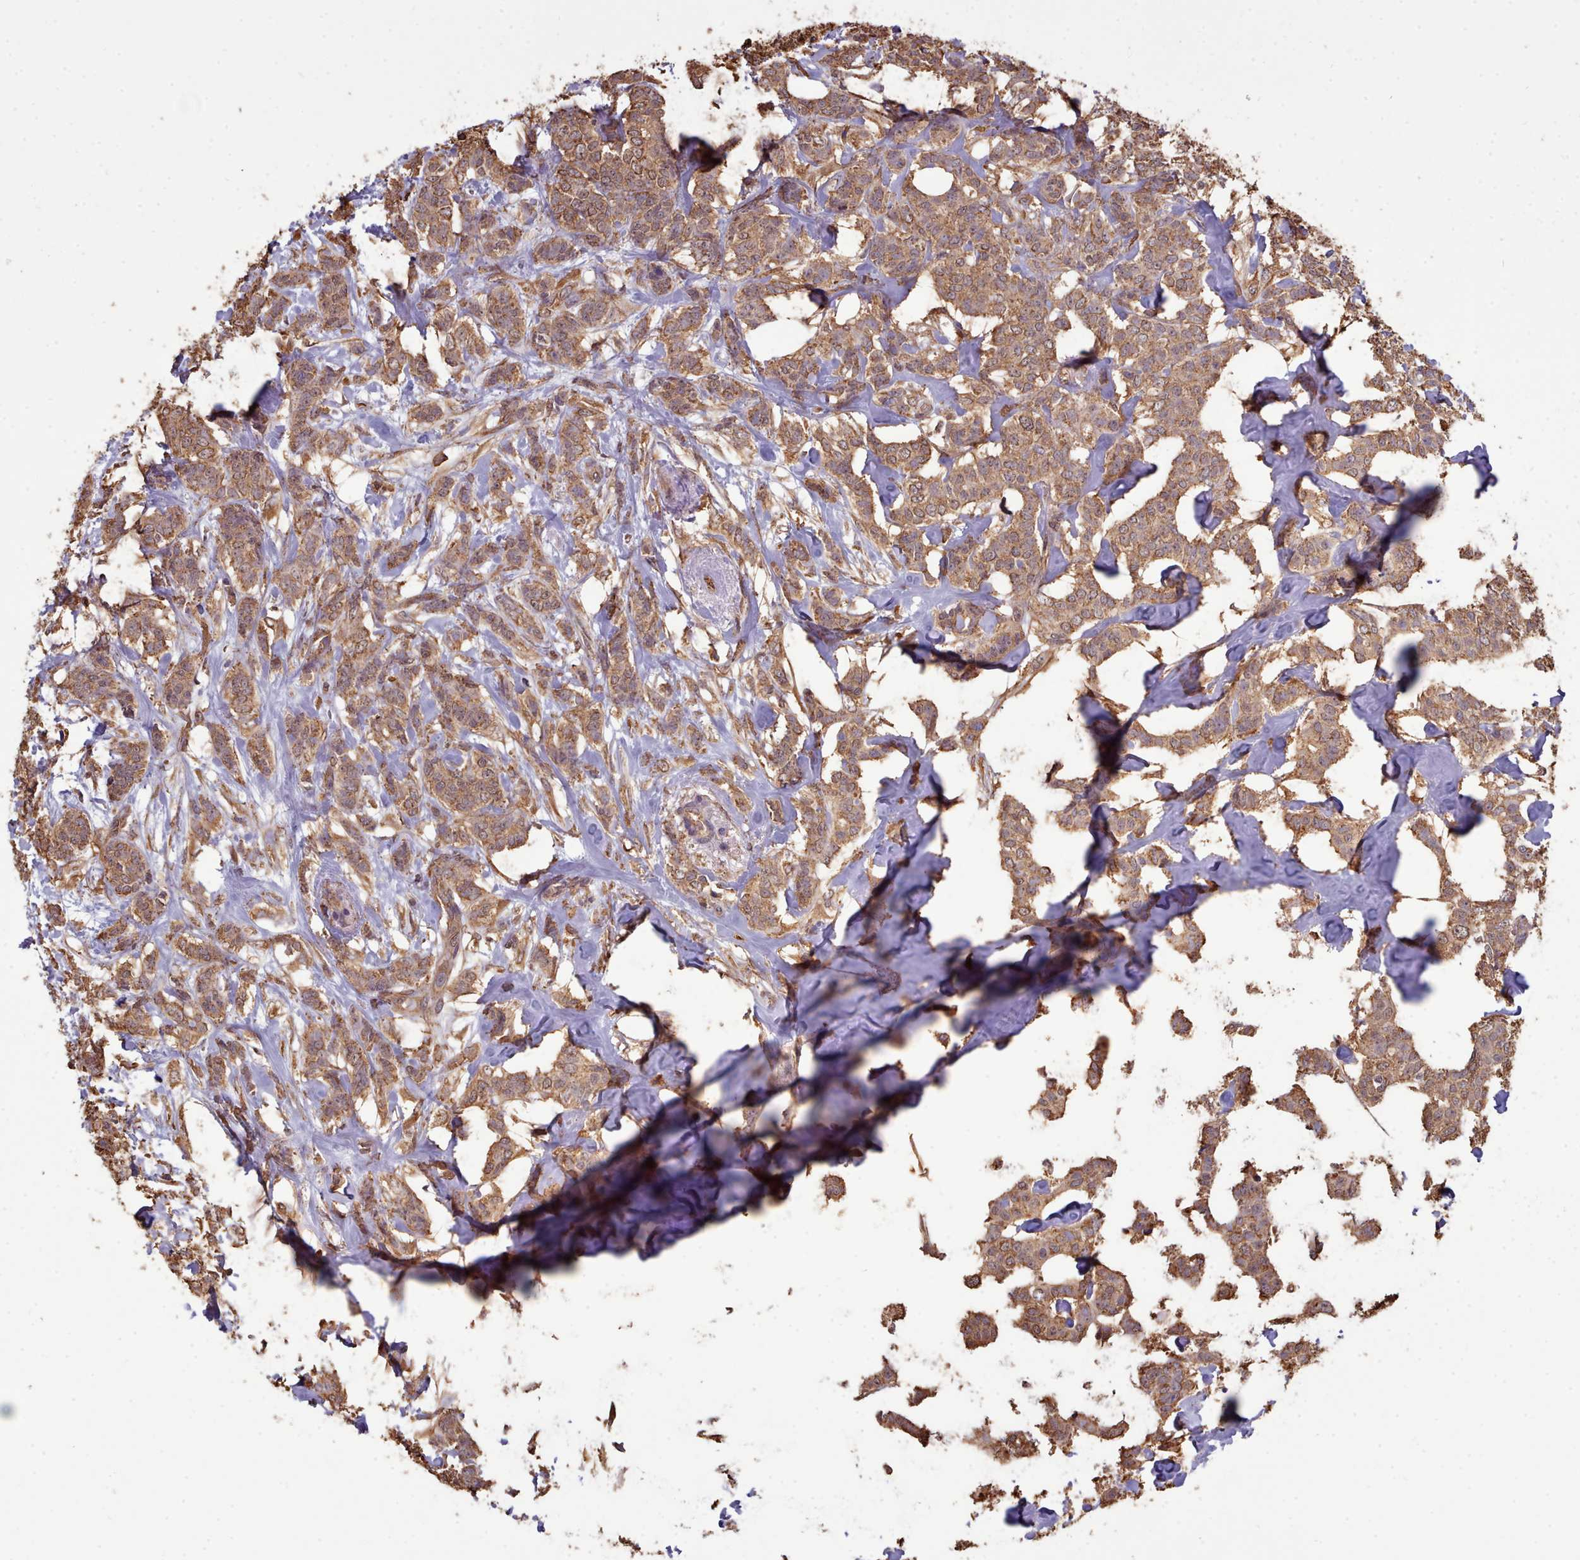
{"staining": {"intensity": "moderate", "quantity": ">75%", "location": "cytoplasmic/membranous"}, "tissue": "breast cancer", "cell_type": "Tumor cells", "image_type": "cancer", "snomed": [{"axis": "morphology", "description": "Duct carcinoma"}, {"axis": "topography", "description": "Breast"}], "caption": "The image exhibits staining of breast cancer (infiltrating ductal carcinoma), revealing moderate cytoplasmic/membranous protein positivity (brown color) within tumor cells. (Stains: DAB in brown, nuclei in blue, Microscopy: brightfield microscopy at high magnification).", "gene": "METRN", "patient": {"sex": "female", "age": 72}}